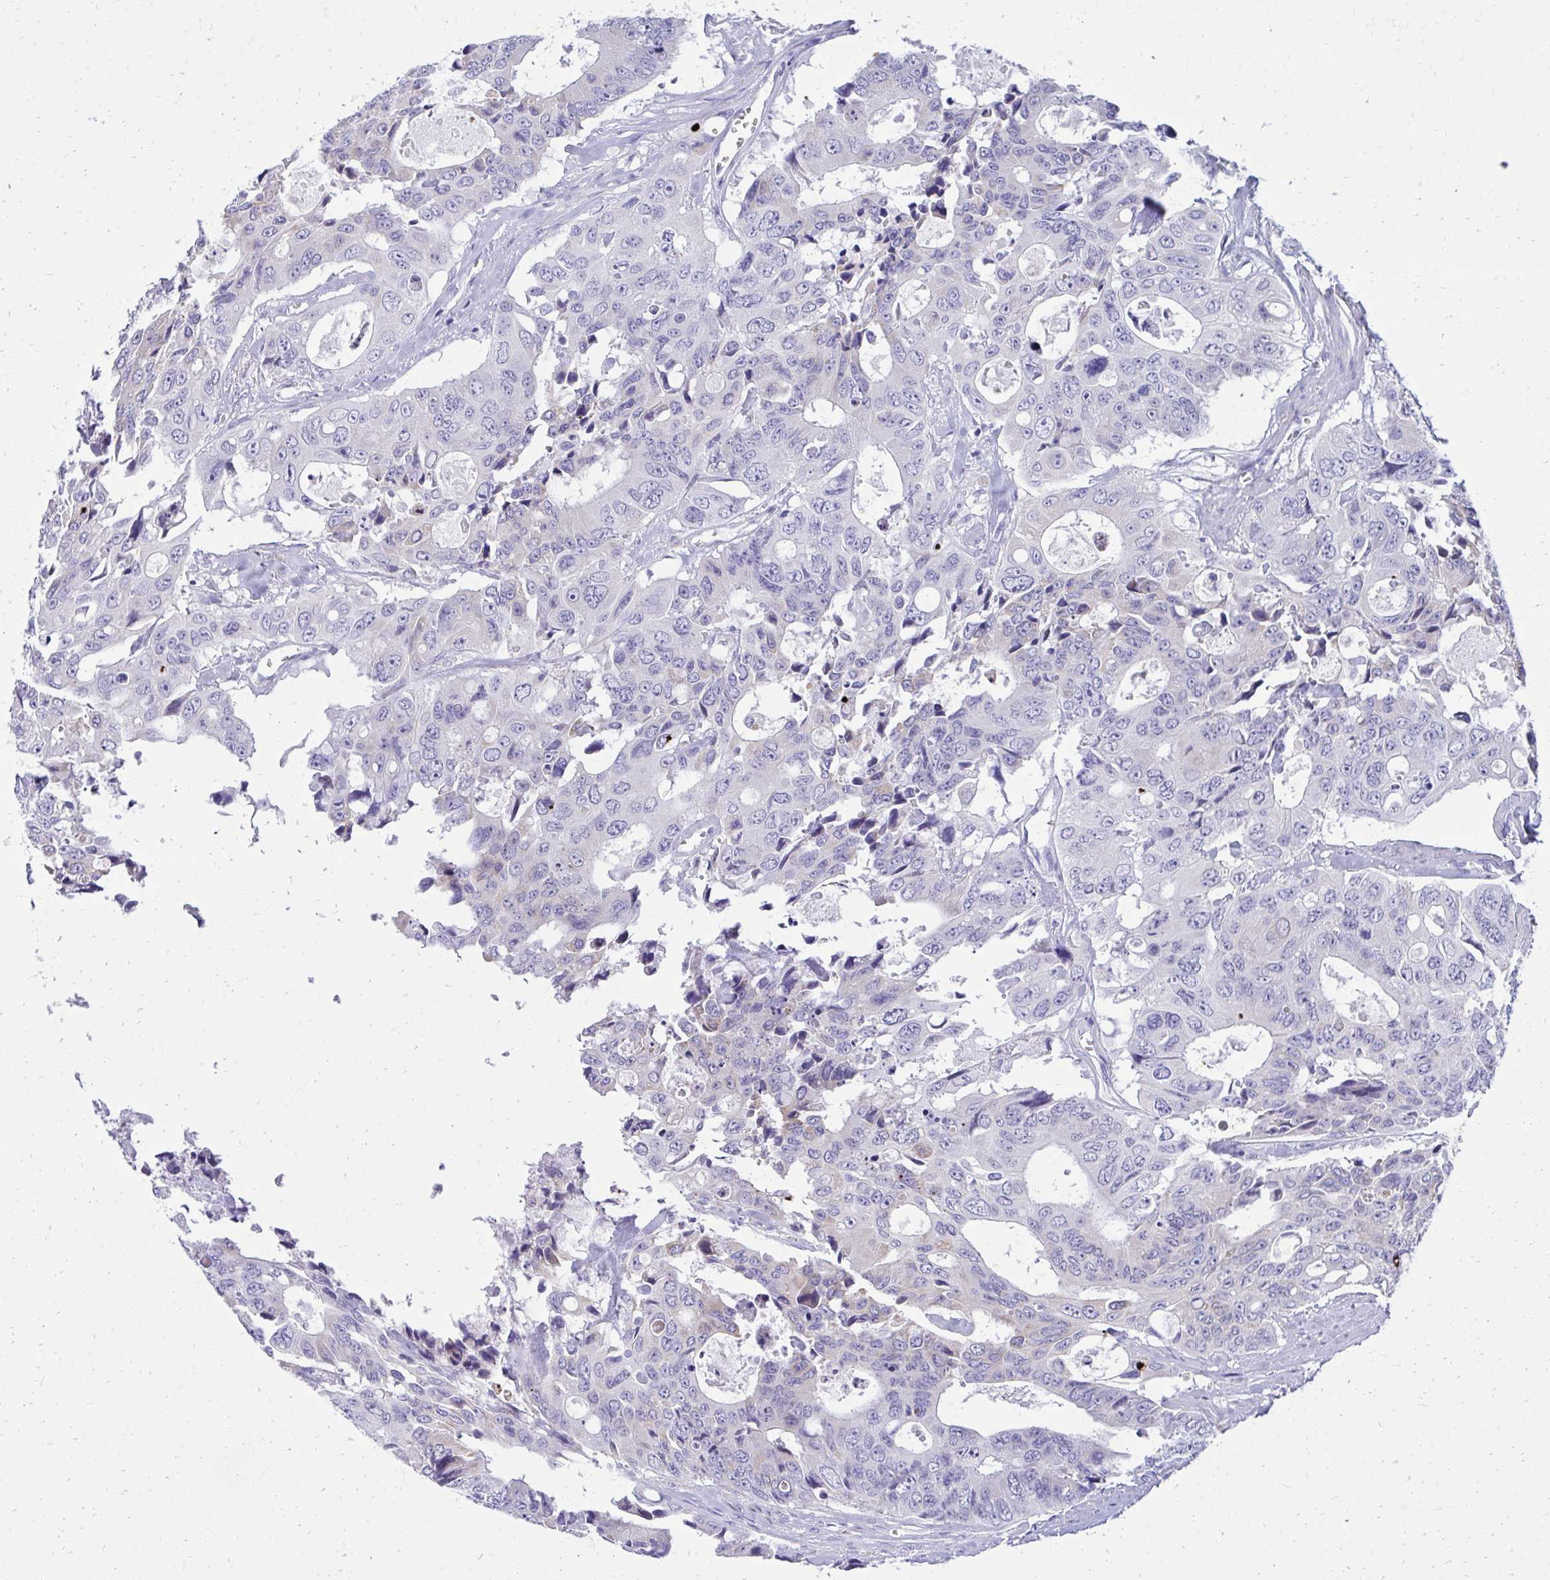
{"staining": {"intensity": "negative", "quantity": "none", "location": "none"}, "tissue": "colorectal cancer", "cell_type": "Tumor cells", "image_type": "cancer", "snomed": [{"axis": "morphology", "description": "Adenocarcinoma, NOS"}, {"axis": "topography", "description": "Rectum"}], "caption": "The micrograph reveals no significant expression in tumor cells of colorectal cancer (adenocarcinoma).", "gene": "AIG1", "patient": {"sex": "male", "age": 76}}